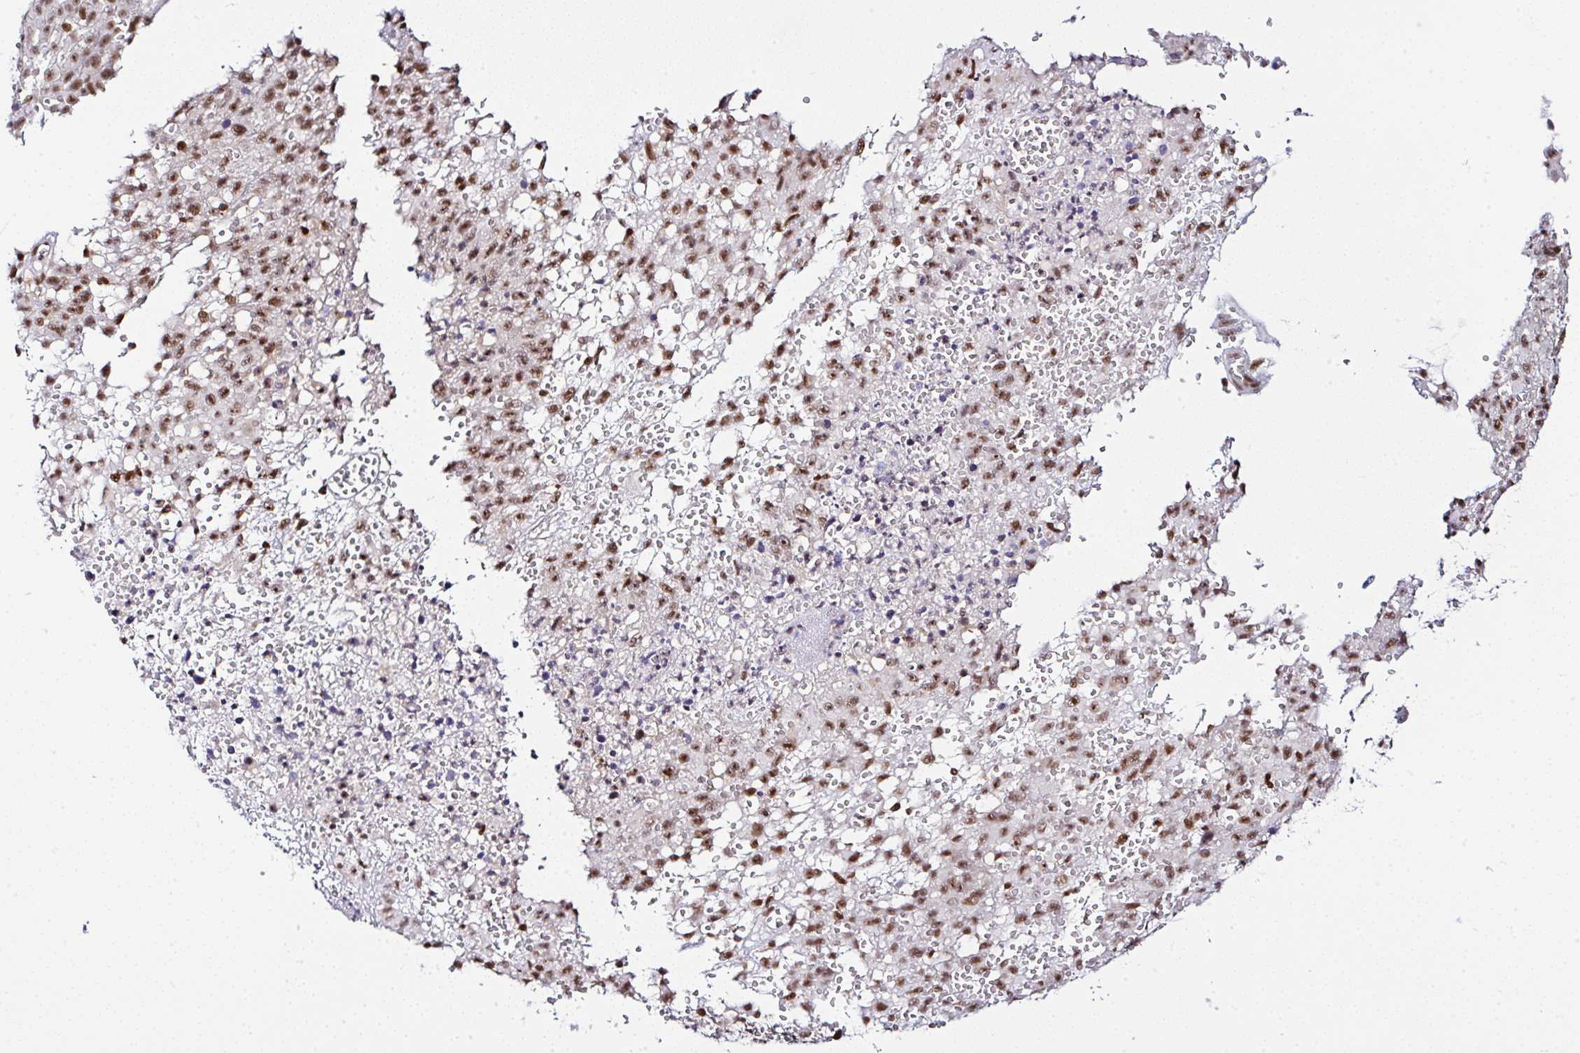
{"staining": {"intensity": "moderate", "quantity": ">75%", "location": "nuclear"}, "tissue": "melanoma", "cell_type": "Tumor cells", "image_type": "cancer", "snomed": [{"axis": "morphology", "description": "Malignant melanoma, NOS"}, {"axis": "topography", "description": "Skin"}], "caption": "Moderate nuclear protein positivity is appreciated in about >75% of tumor cells in melanoma.", "gene": "PTPN2", "patient": {"sex": "male", "age": 46}}